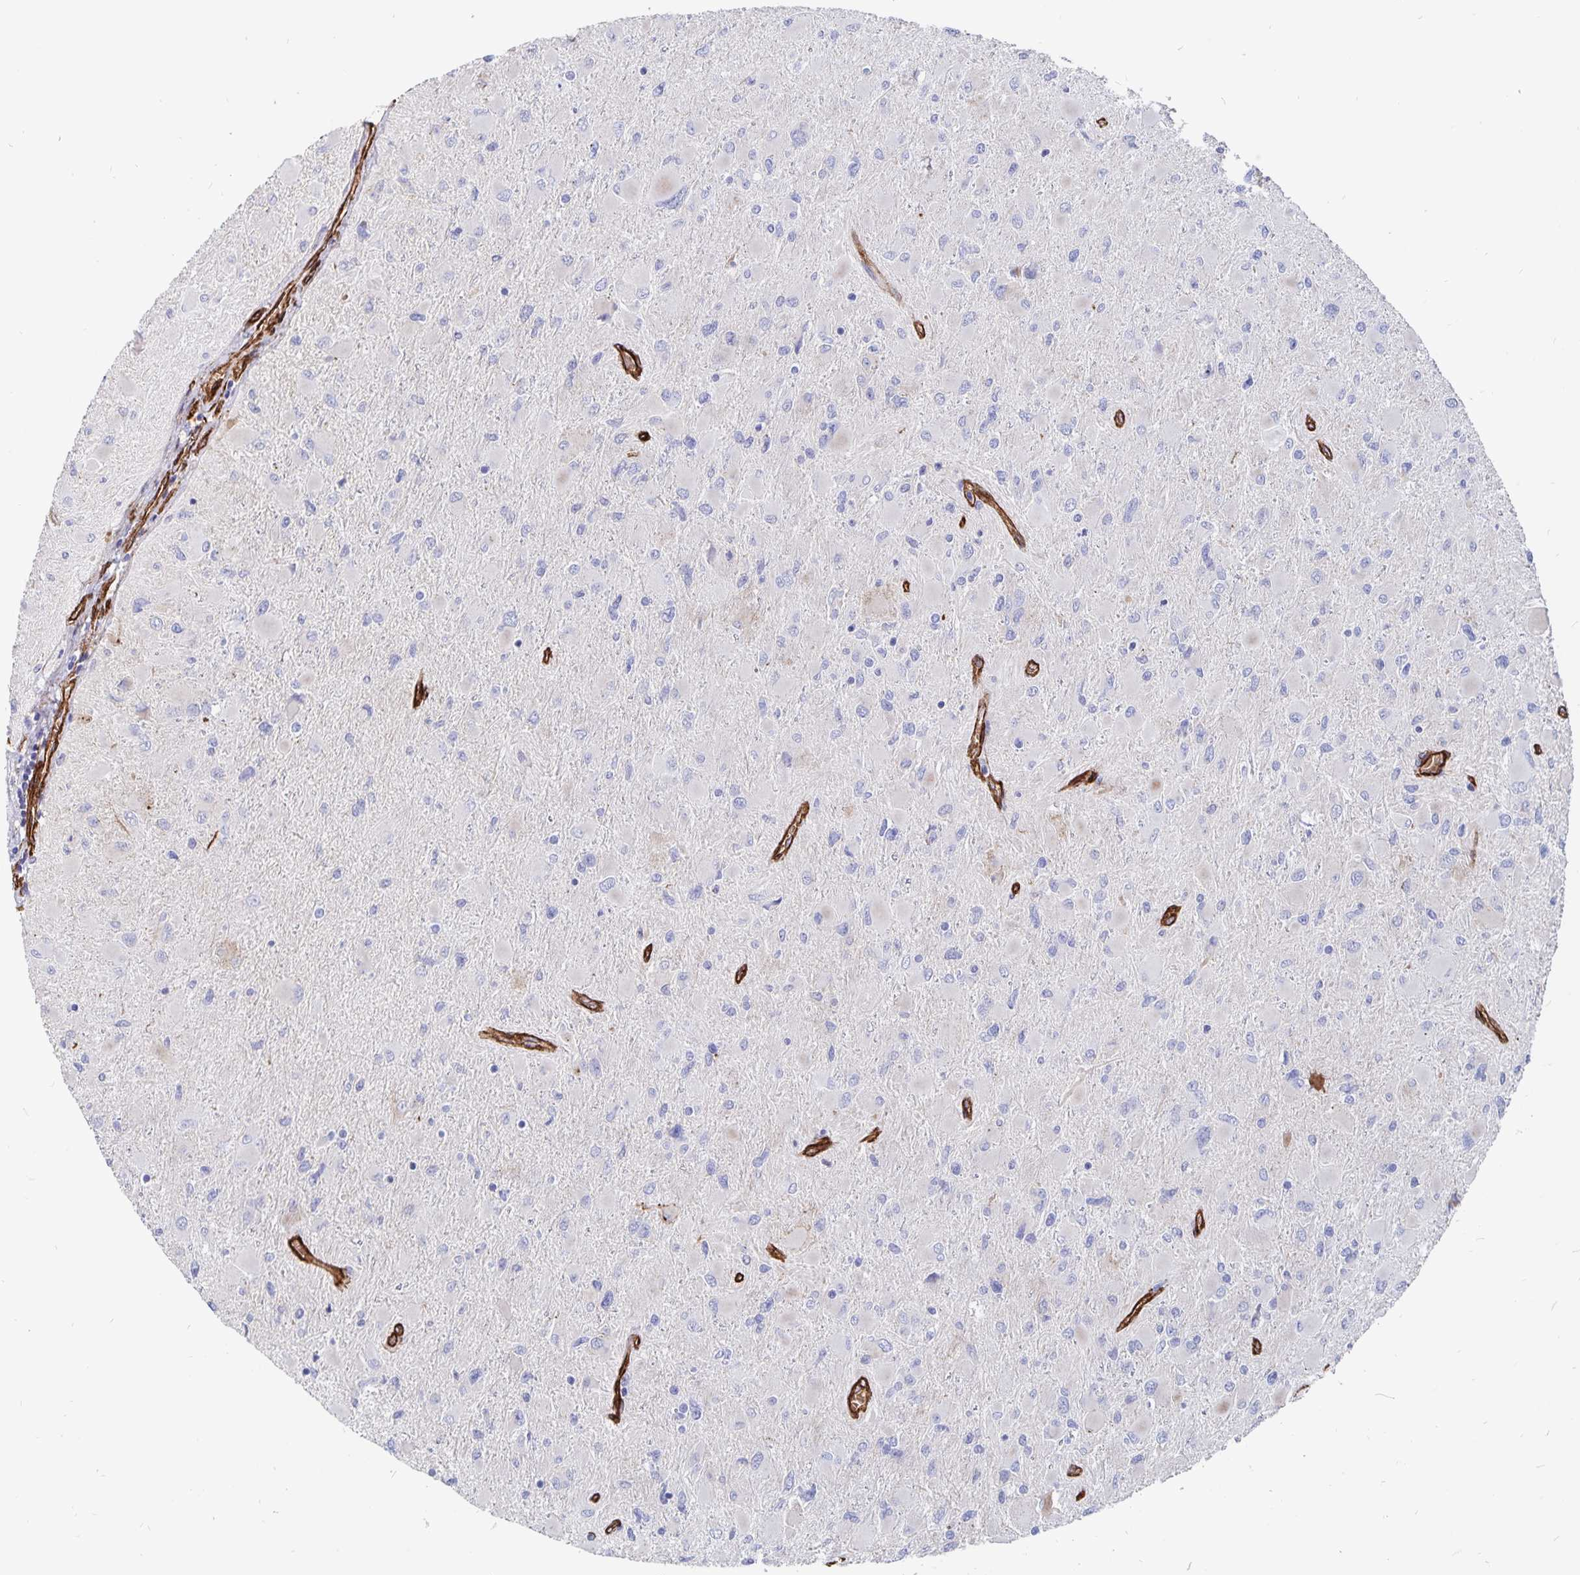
{"staining": {"intensity": "negative", "quantity": "none", "location": "none"}, "tissue": "glioma", "cell_type": "Tumor cells", "image_type": "cancer", "snomed": [{"axis": "morphology", "description": "Glioma, malignant, High grade"}, {"axis": "topography", "description": "Cerebral cortex"}], "caption": "Immunohistochemistry (IHC) micrograph of neoplastic tissue: glioma stained with DAB exhibits no significant protein expression in tumor cells.", "gene": "DCHS2", "patient": {"sex": "female", "age": 36}}